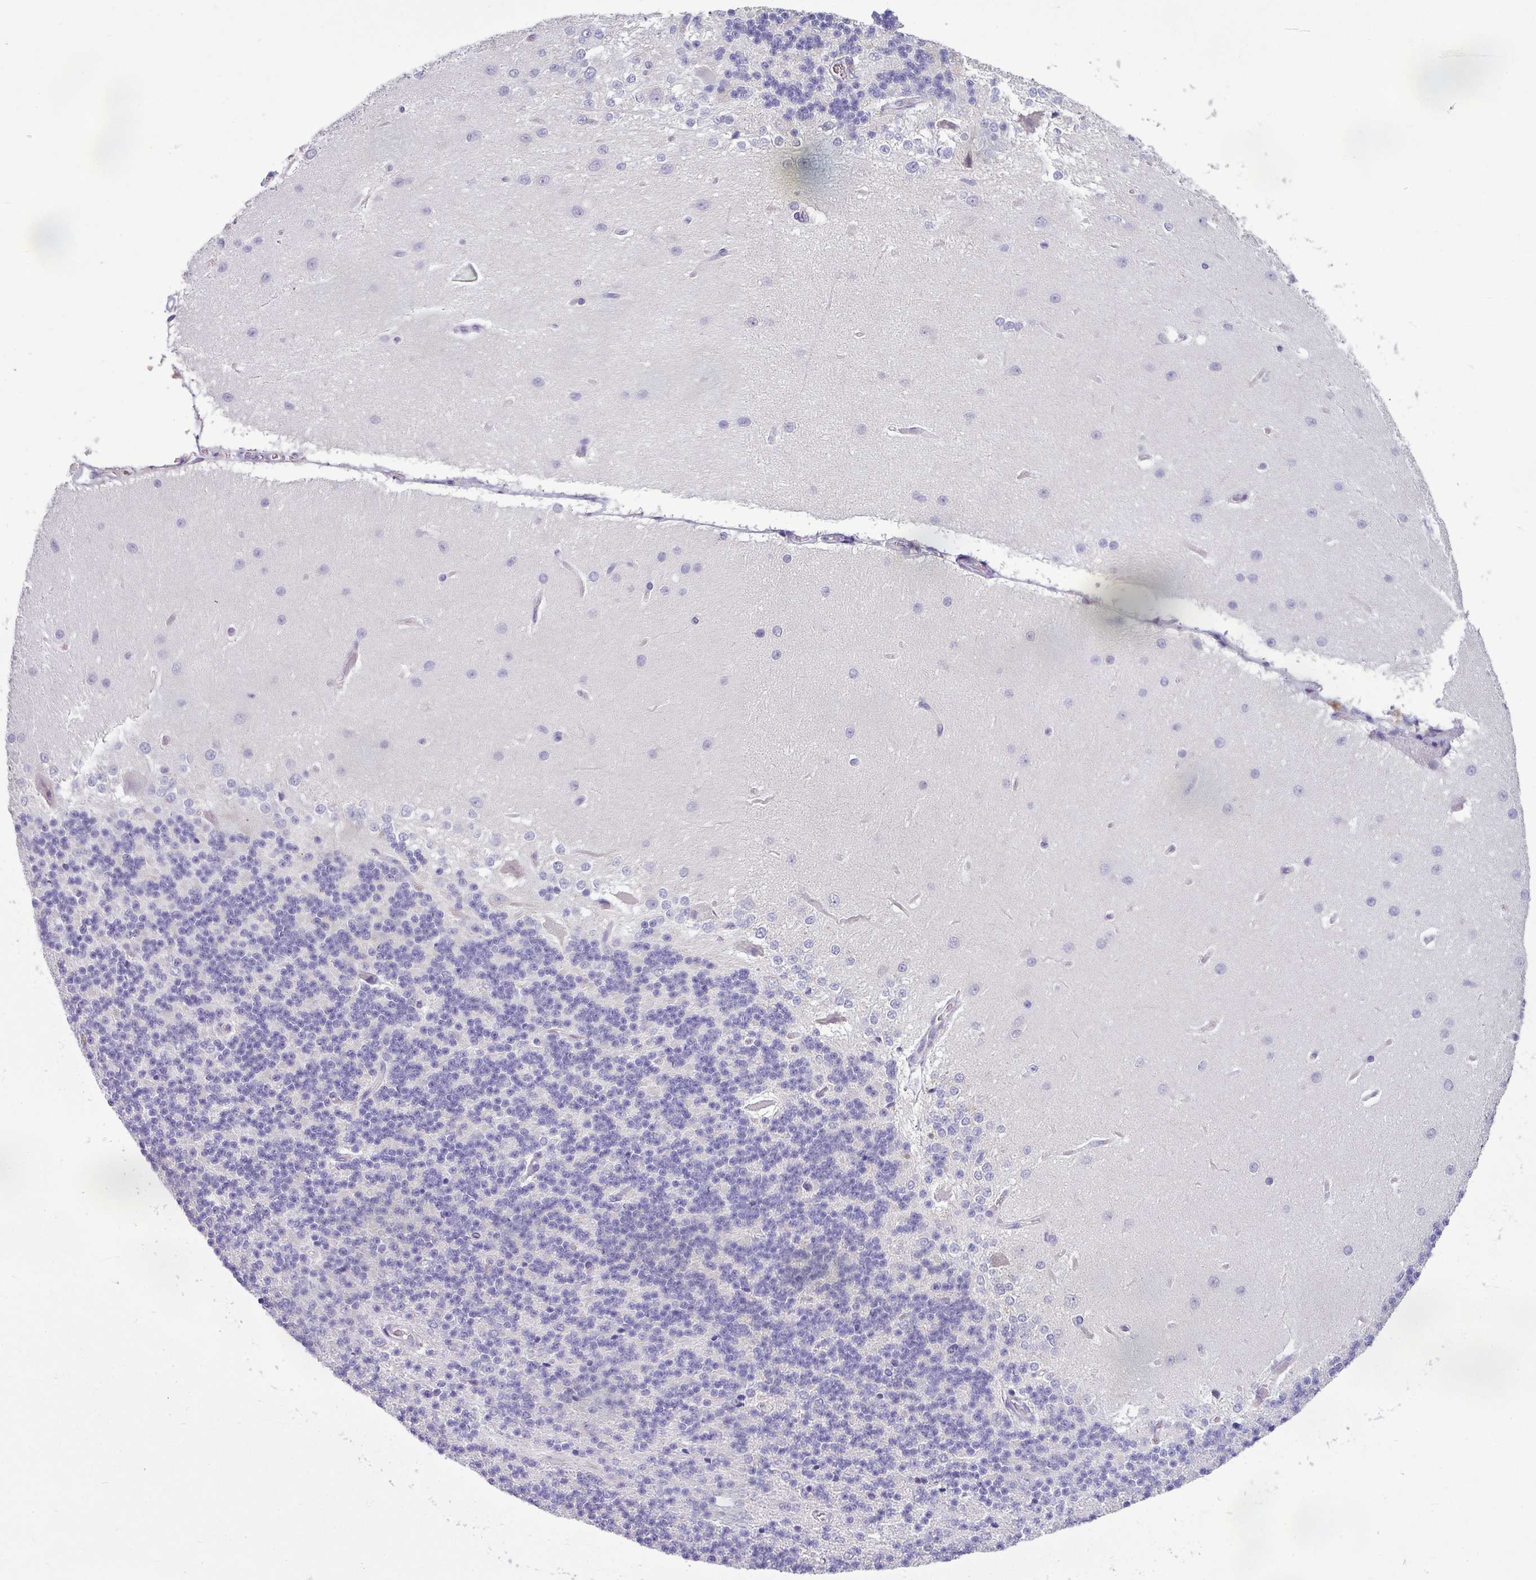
{"staining": {"intensity": "negative", "quantity": "none", "location": "none"}, "tissue": "cerebellum", "cell_type": "Cells in granular layer", "image_type": "normal", "snomed": [{"axis": "morphology", "description": "Normal tissue, NOS"}, {"axis": "topography", "description": "Cerebellum"}], "caption": "DAB (3,3'-diaminobenzidine) immunohistochemical staining of unremarkable cerebellum demonstrates no significant staining in cells in granular layer. (Brightfield microscopy of DAB (3,3'-diaminobenzidine) immunohistochemistry at high magnification).", "gene": "ASXL3", "patient": {"sex": "female", "age": 29}}